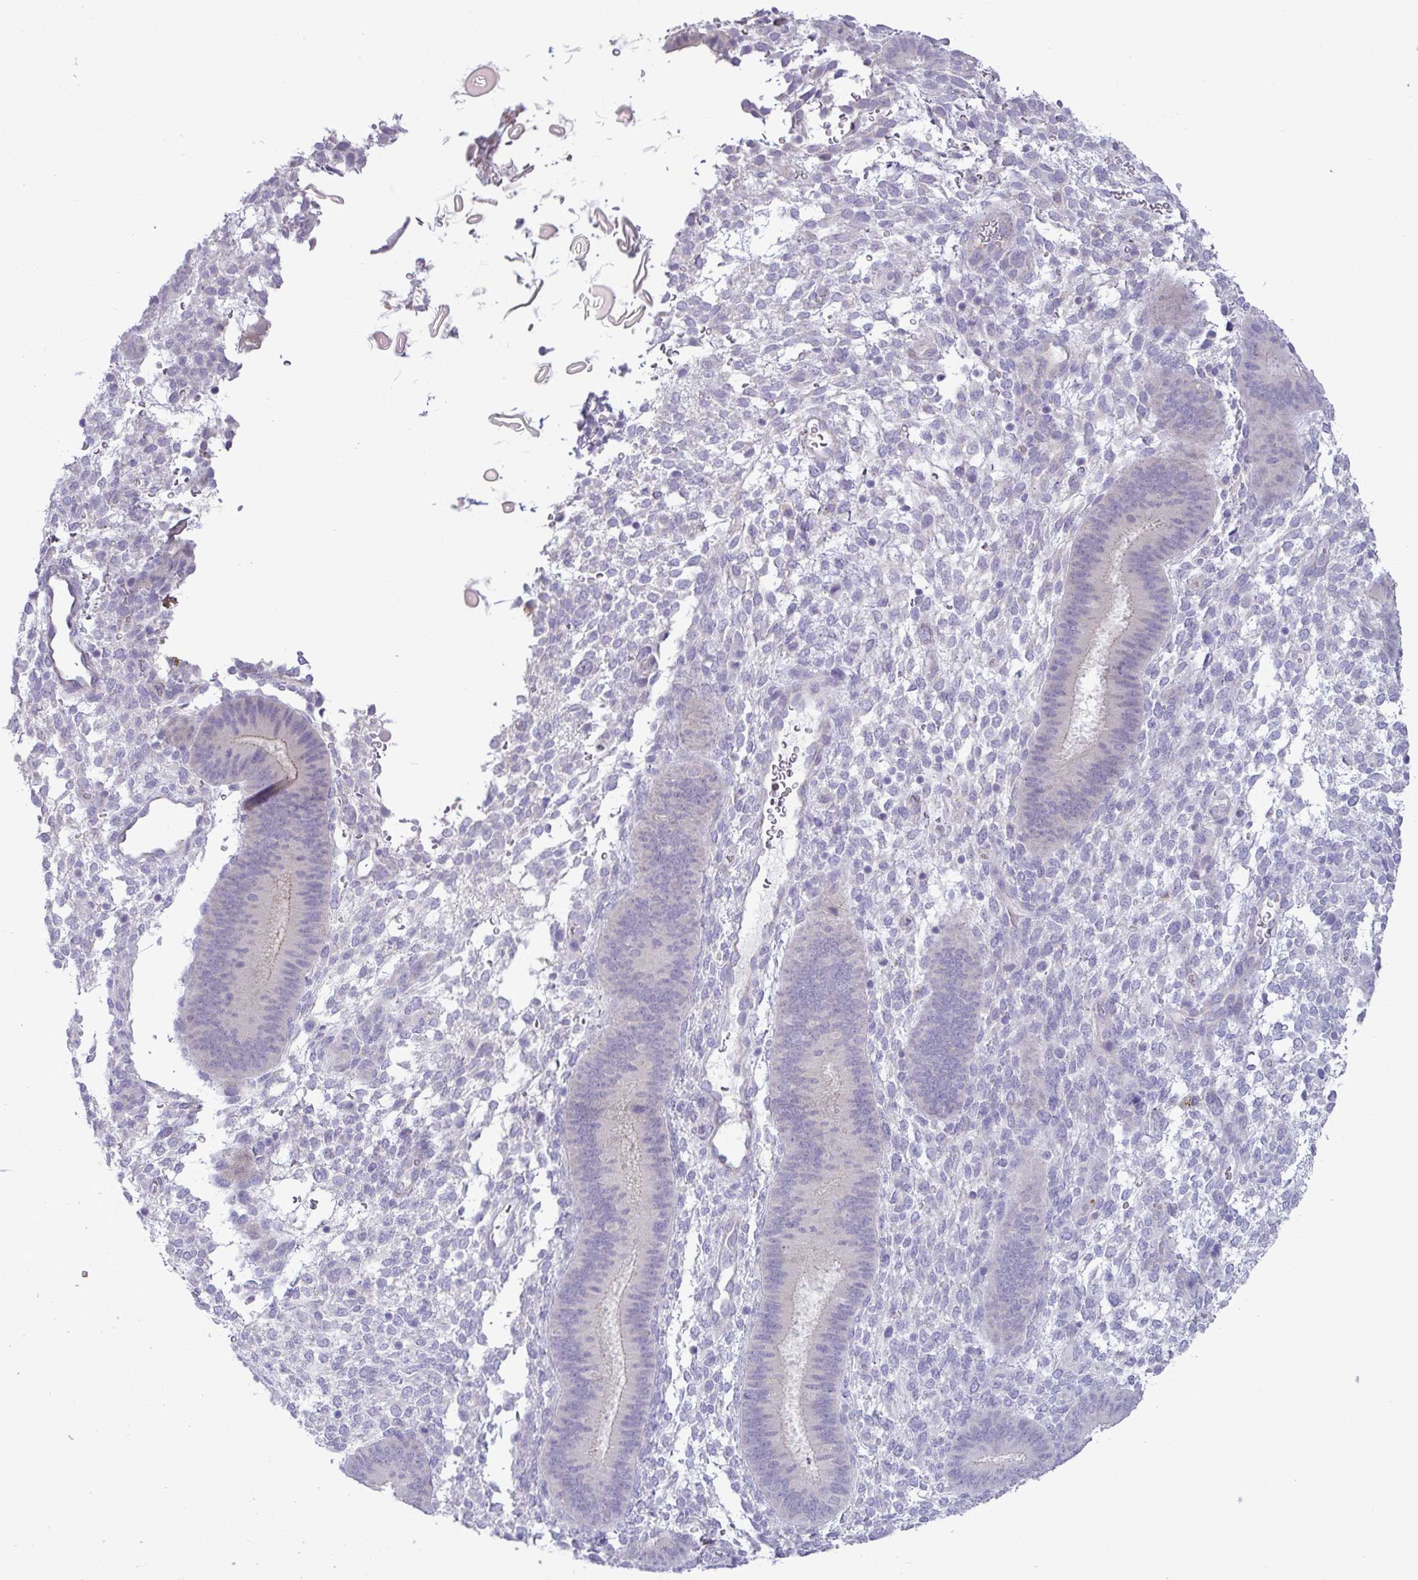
{"staining": {"intensity": "negative", "quantity": "none", "location": "none"}, "tissue": "endometrium", "cell_type": "Cells in endometrial stroma", "image_type": "normal", "snomed": [{"axis": "morphology", "description": "Normal tissue, NOS"}, {"axis": "topography", "description": "Endometrium"}], "caption": "Image shows no significant protein staining in cells in endometrial stroma of benign endometrium. (DAB immunohistochemistry, high magnification).", "gene": "C4orf33", "patient": {"sex": "female", "age": 39}}